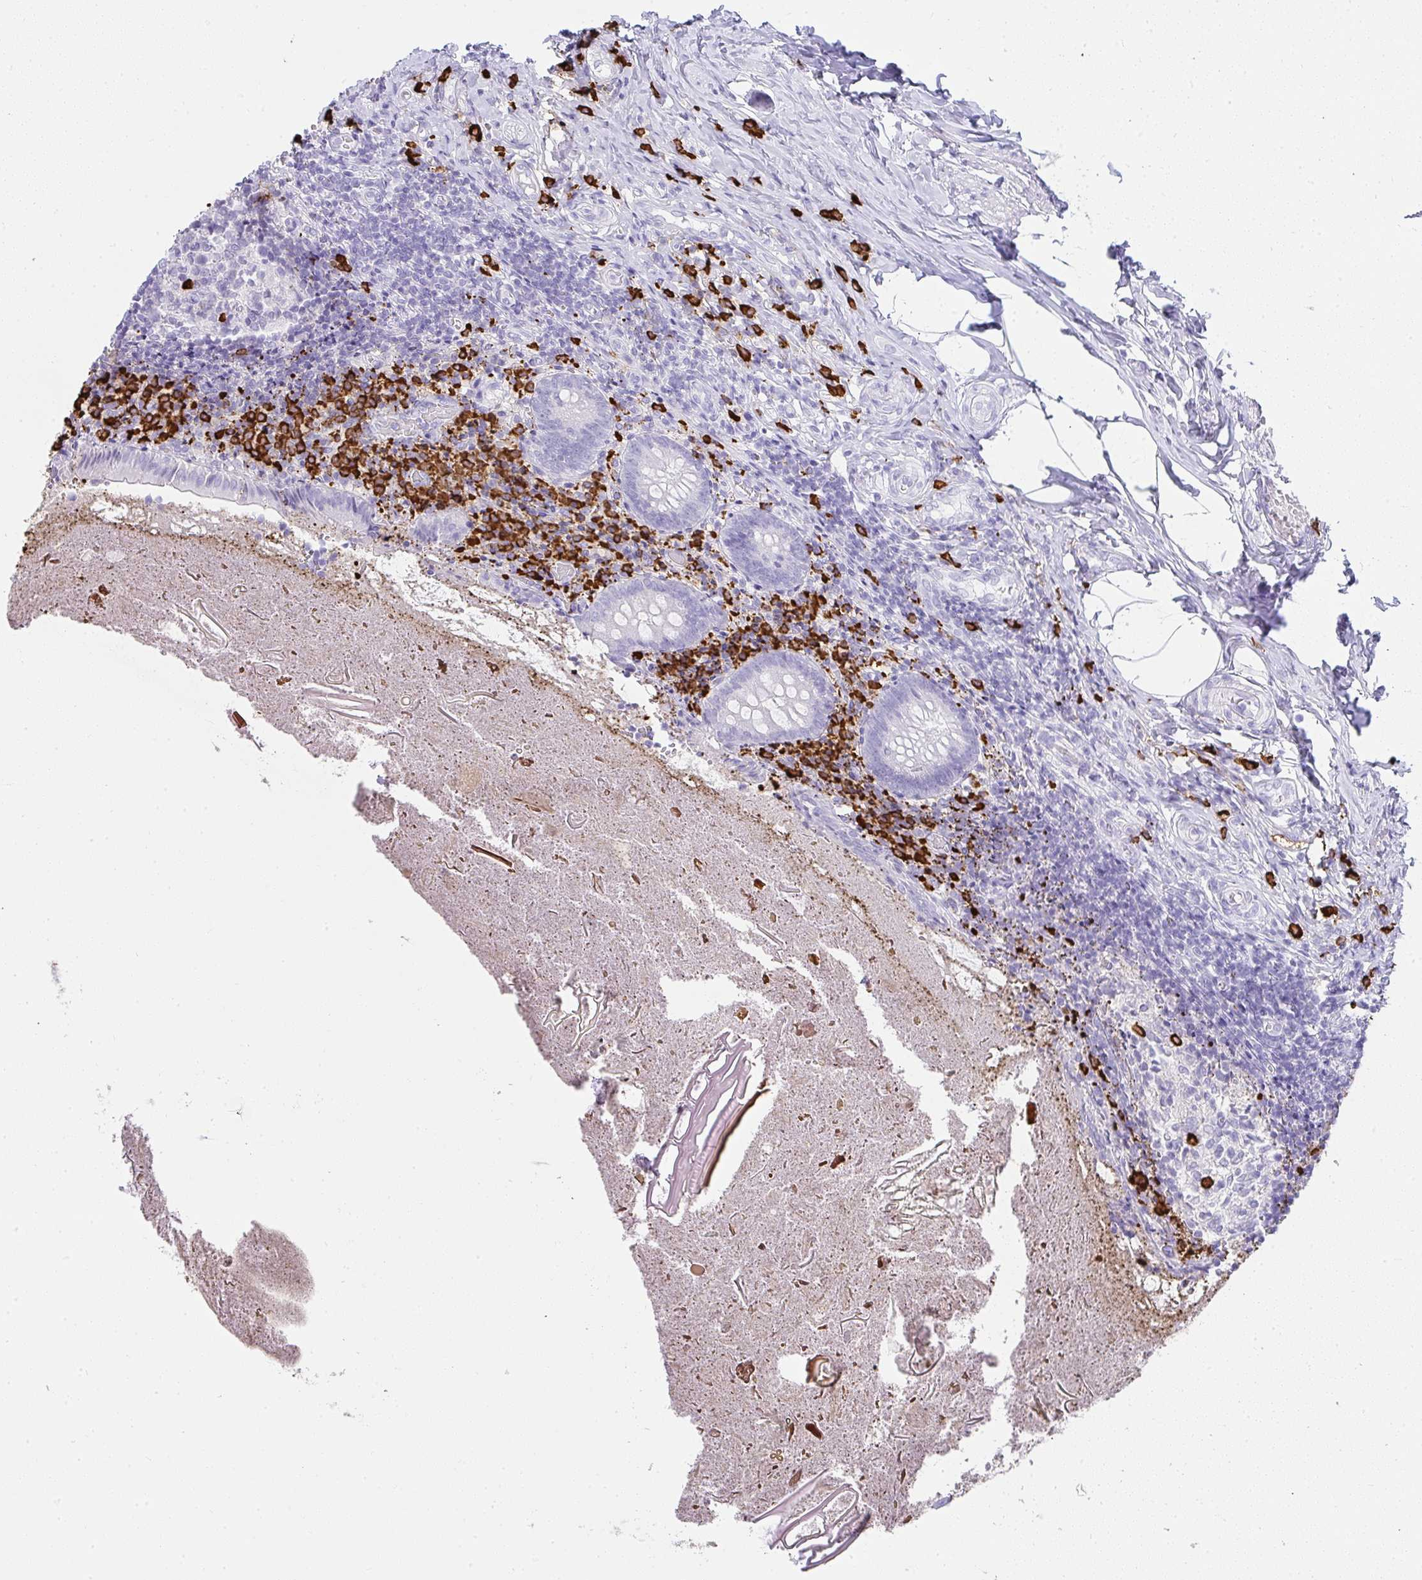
{"staining": {"intensity": "negative", "quantity": "none", "location": "none"}, "tissue": "appendix", "cell_type": "Glandular cells", "image_type": "normal", "snomed": [{"axis": "morphology", "description": "Normal tissue, NOS"}, {"axis": "topography", "description": "Appendix"}], "caption": "The histopathology image demonstrates no staining of glandular cells in unremarkable appendix.", "gene": "CDADC1", "patient": {"sex": "female", "age": 17}}